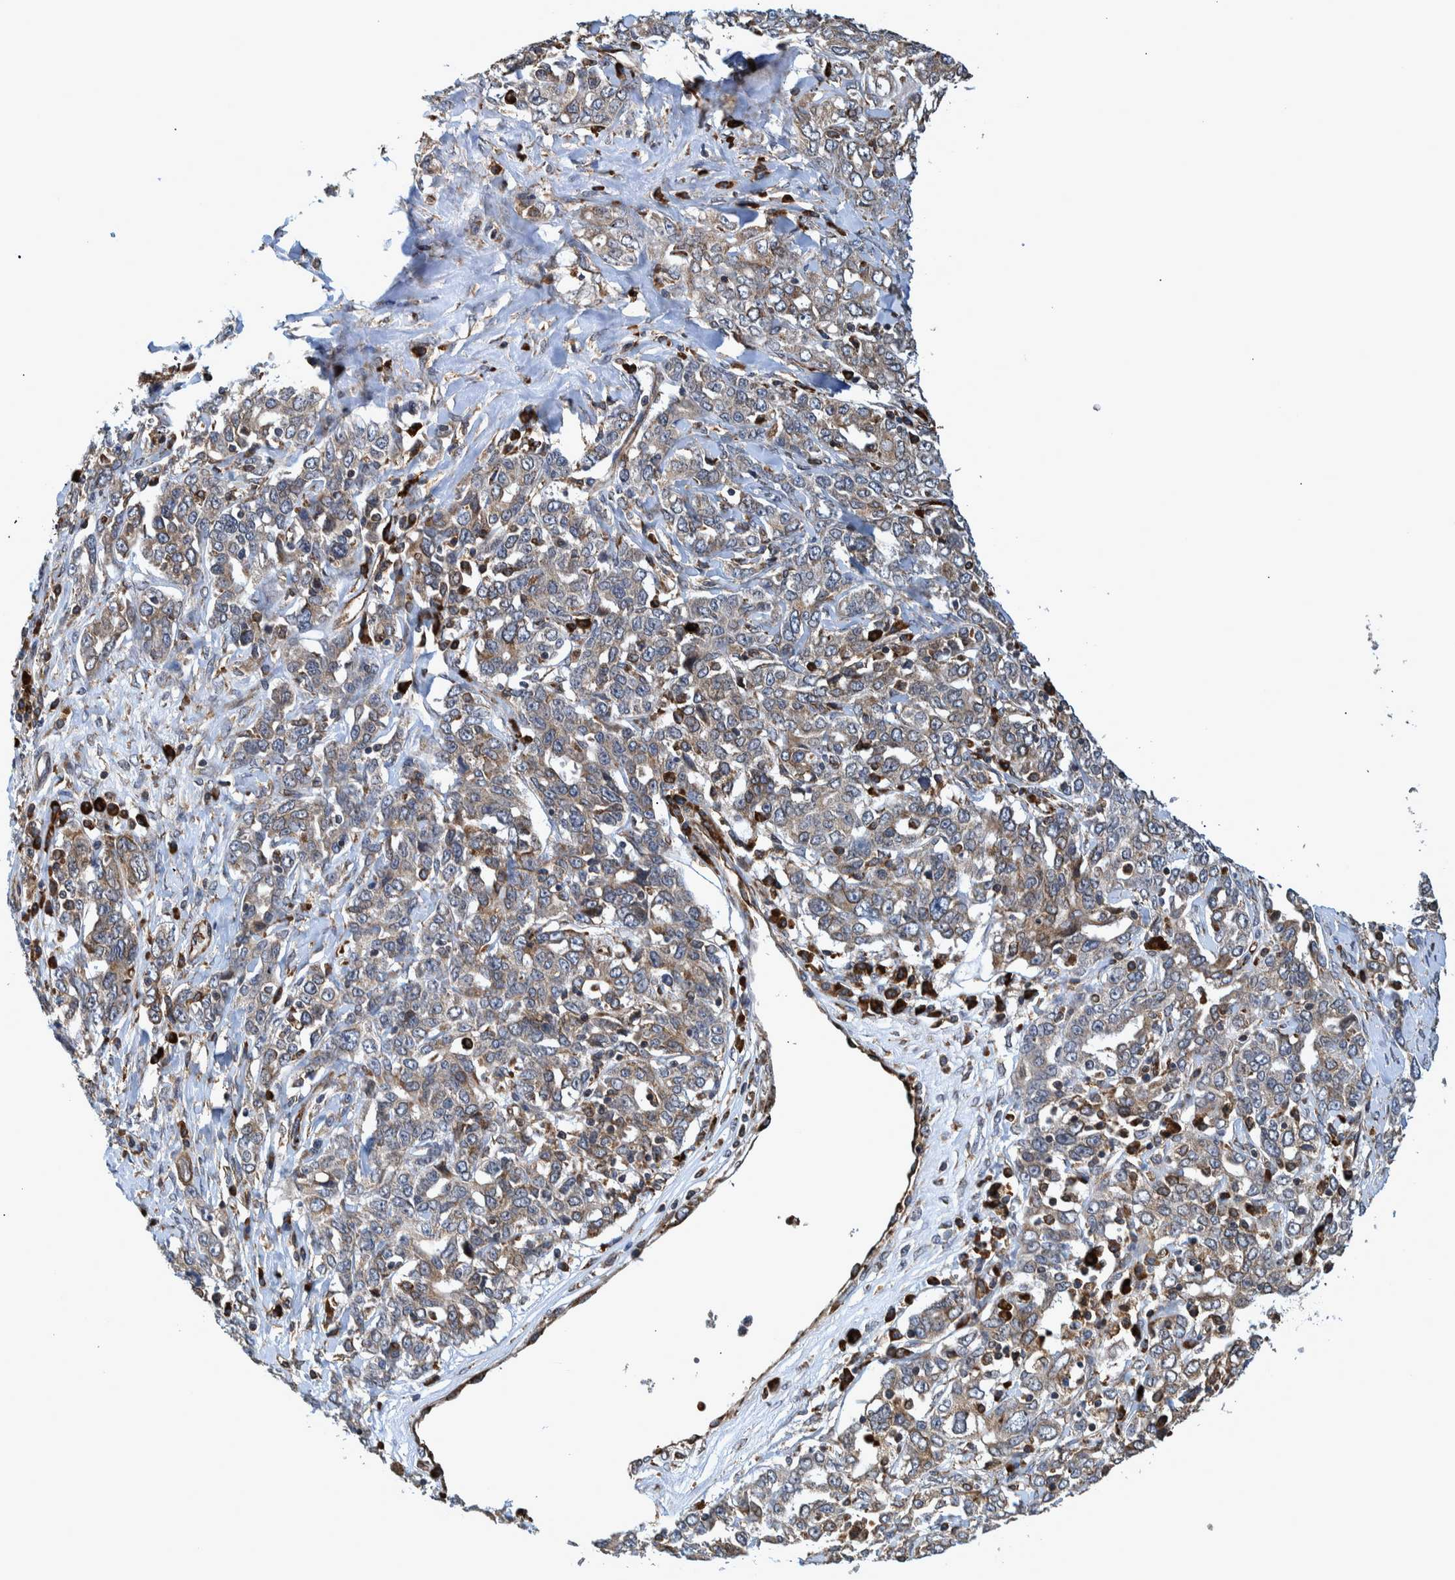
{"staining": {"intensity": "moderate", "quantity": ">75%", "location": "cytoplasmic/membranous"}, "tissue": "ovarian cancer", "cell_type": "Tumor cells", "image_type": "cancer", "snomed": [{"axis": "morphology", "description": "Carcinoma, endometroid"}, {"axis": "topography", "description": "Ovary"}], "caption": "Immunohistochemistry (DAB) staining of human endometroid carcinoma (ovarian) displays moderate cytoplasmic/membranous protein staining in approximately >75% of tumor cells.", "gene": "SPAG5", "patient": {"sex": "female", "age": 62}}